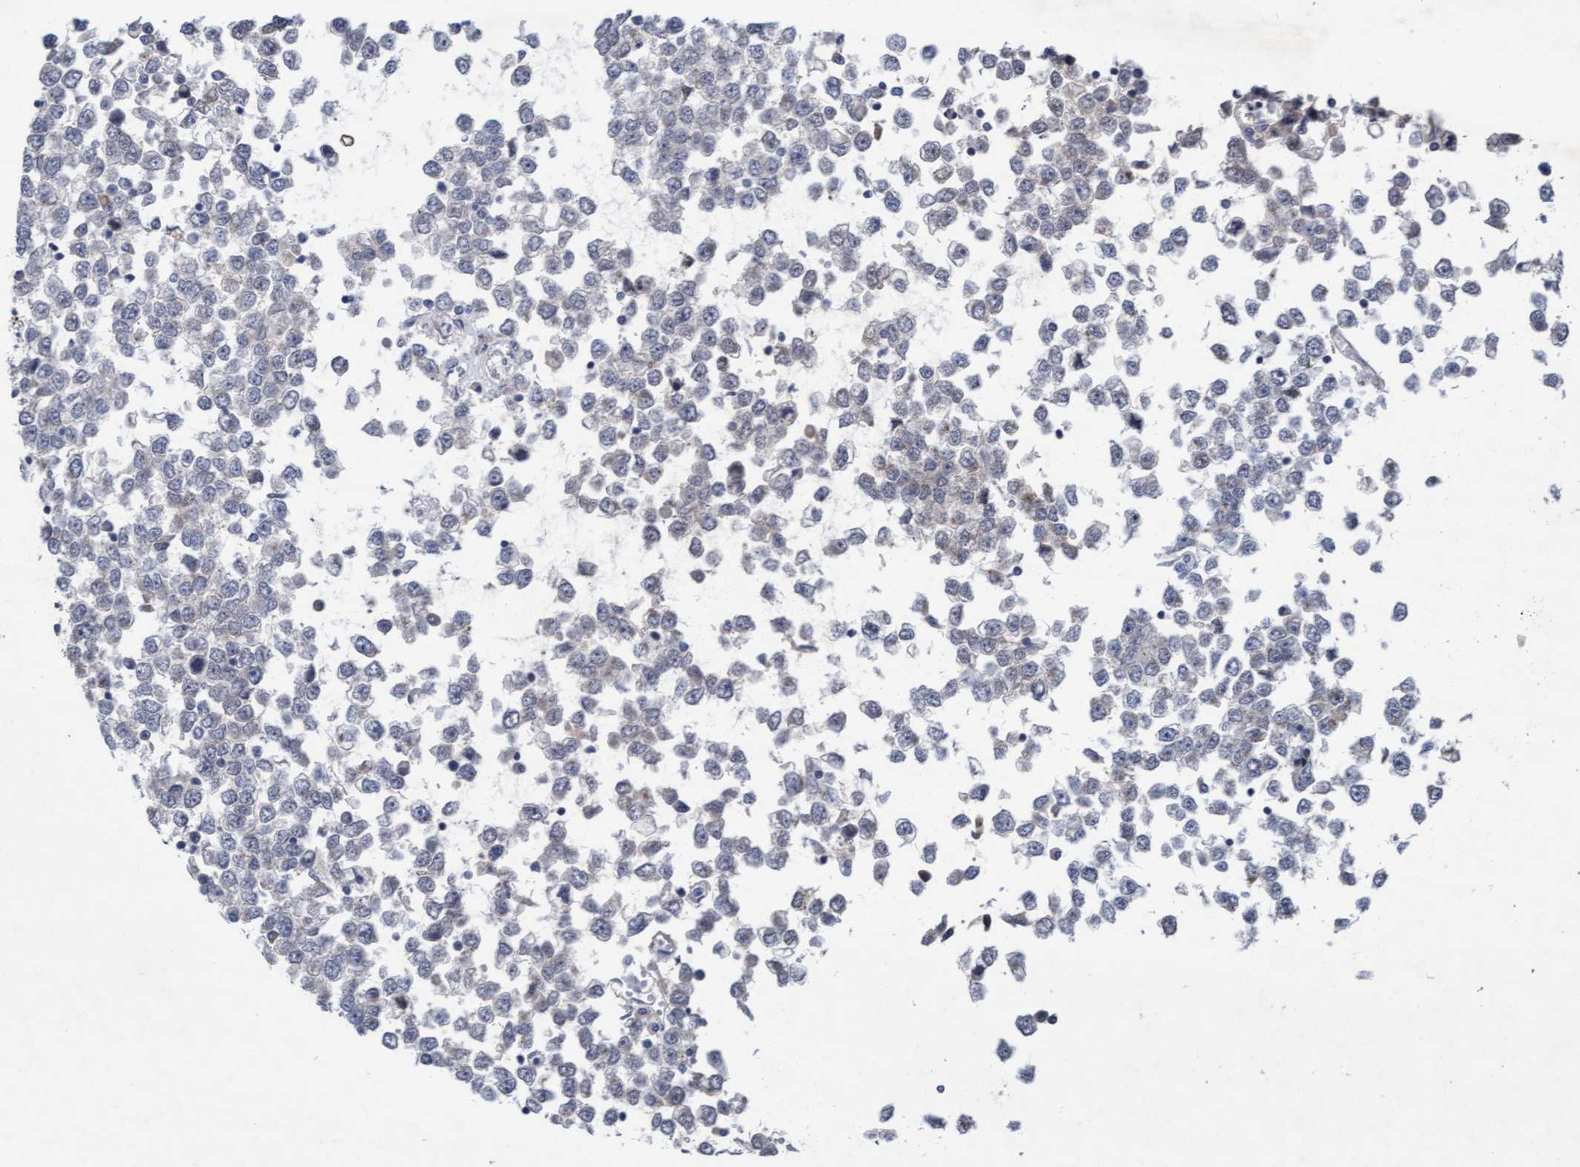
{"staining": {"intensity": "negative", "quantity": "none", "location": "none"}, "tissue": "testis cancer", "cell_type": "Tumor cells", "image_type": "cancer", "snomed": [{"axis": "morphology", "description": "Seminoma, NOS"}, {"axis": "topography", "description": "Testis"}], "caption": "High power microscopy photomicrograph of an IHC image of seminoma (testis), revealing no significant expression in tumor cells. (Brightfield microscopy of DAB (3,3'-diaminobenzidine) immunohistochemistry at high magnification).", "gene": "PLCD1", "patient": {"sex": "male", "age": 65}}